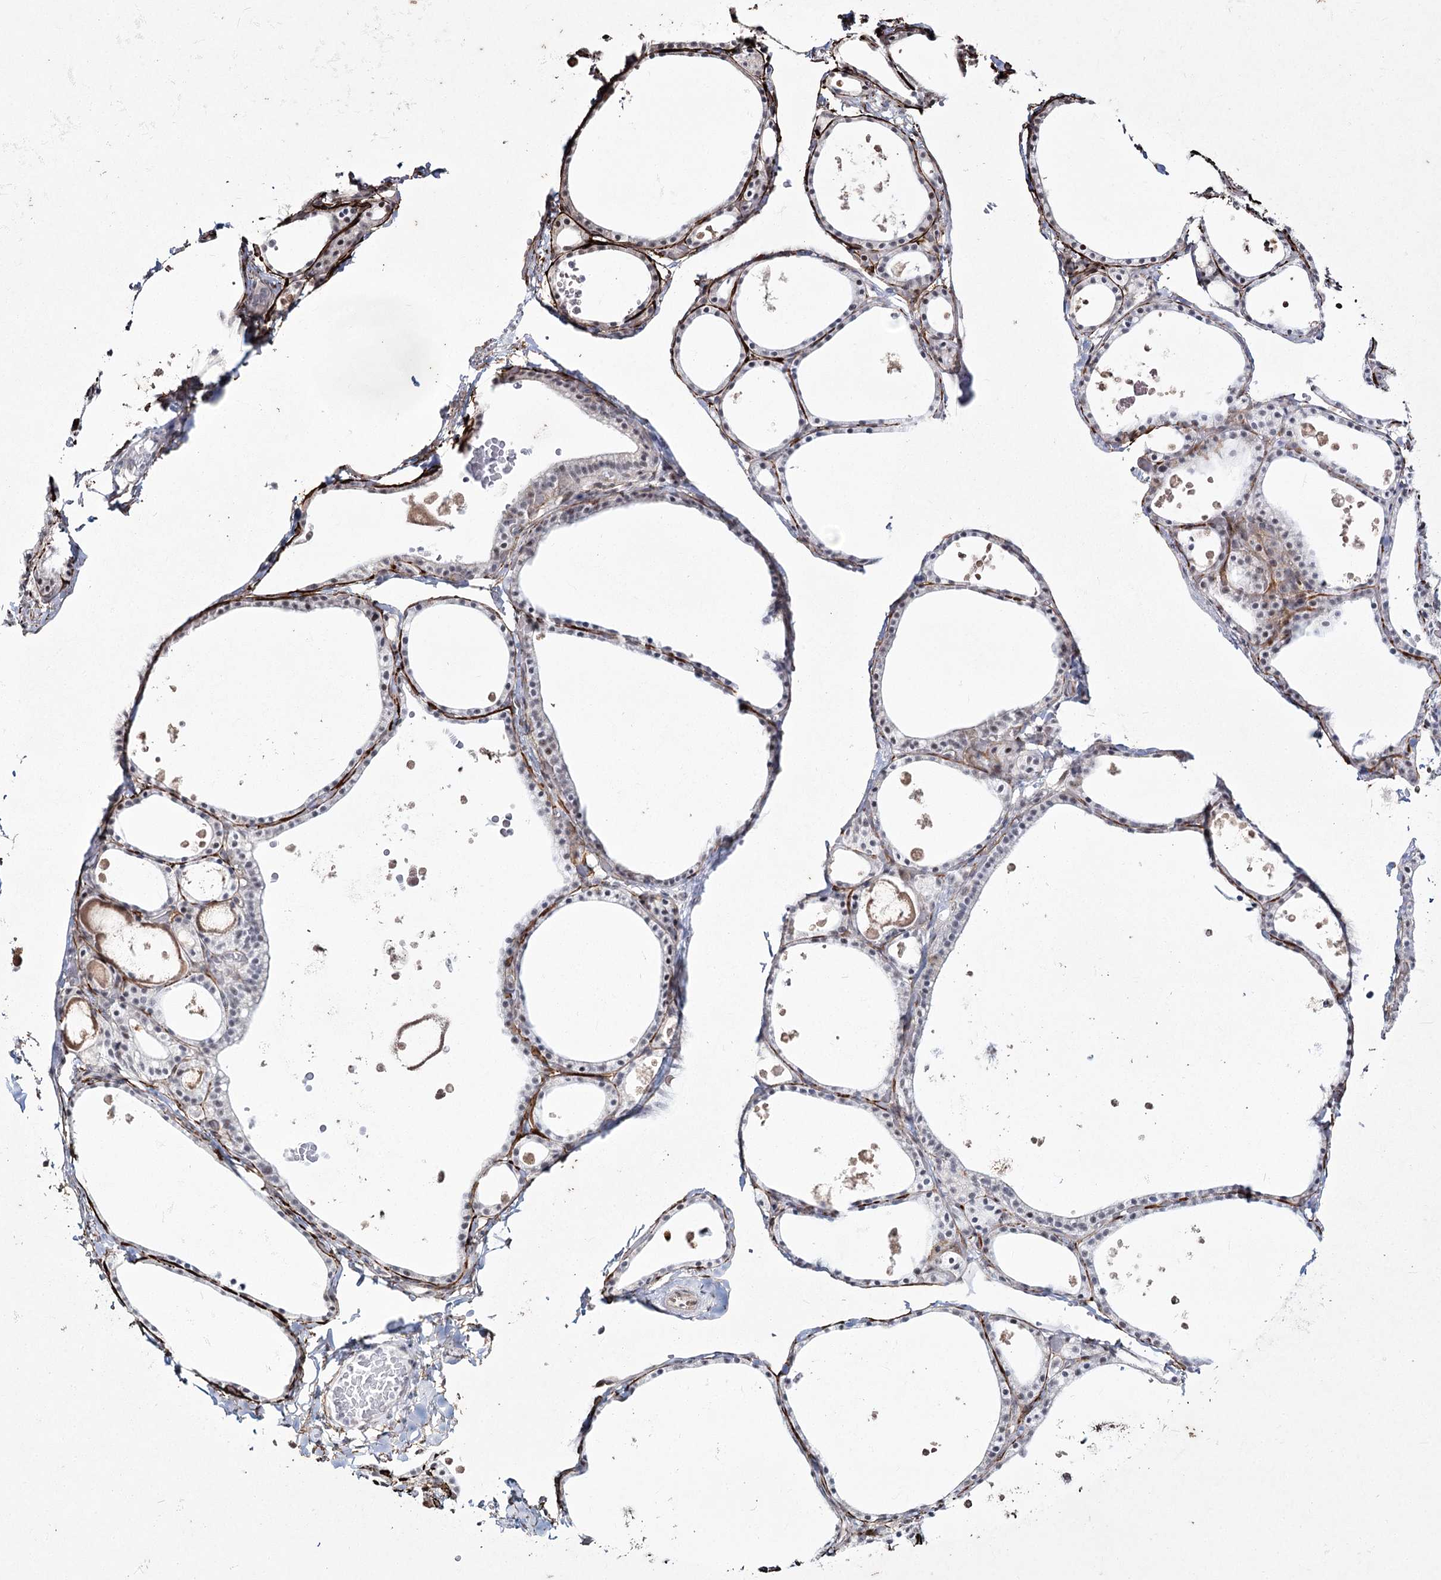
{"staining": {"intensity": "negative", "quantity": "none", "location": "none"}, "tissue": "thyroid gland", "cell_type": "Glandular cells", "image_type": "normal", "snomed": [{"axis": "morphology", "description": "Normal tissue, NOS"}, {"axis": "topography", "description": "Thyroid gland"}], "caption": "This histopathology image is of unremarkable thyroid gland stained with IHC to label a protein in brown with the nuclei are counter-stained blue. There is no positivity in glandular cells. (DAB (3,3'-diaminobenzidine) IHC visualized using brightfield microscopy, high magnification).", "gene": "YBX3", "patient": {"sex": "male", "age": 56}}